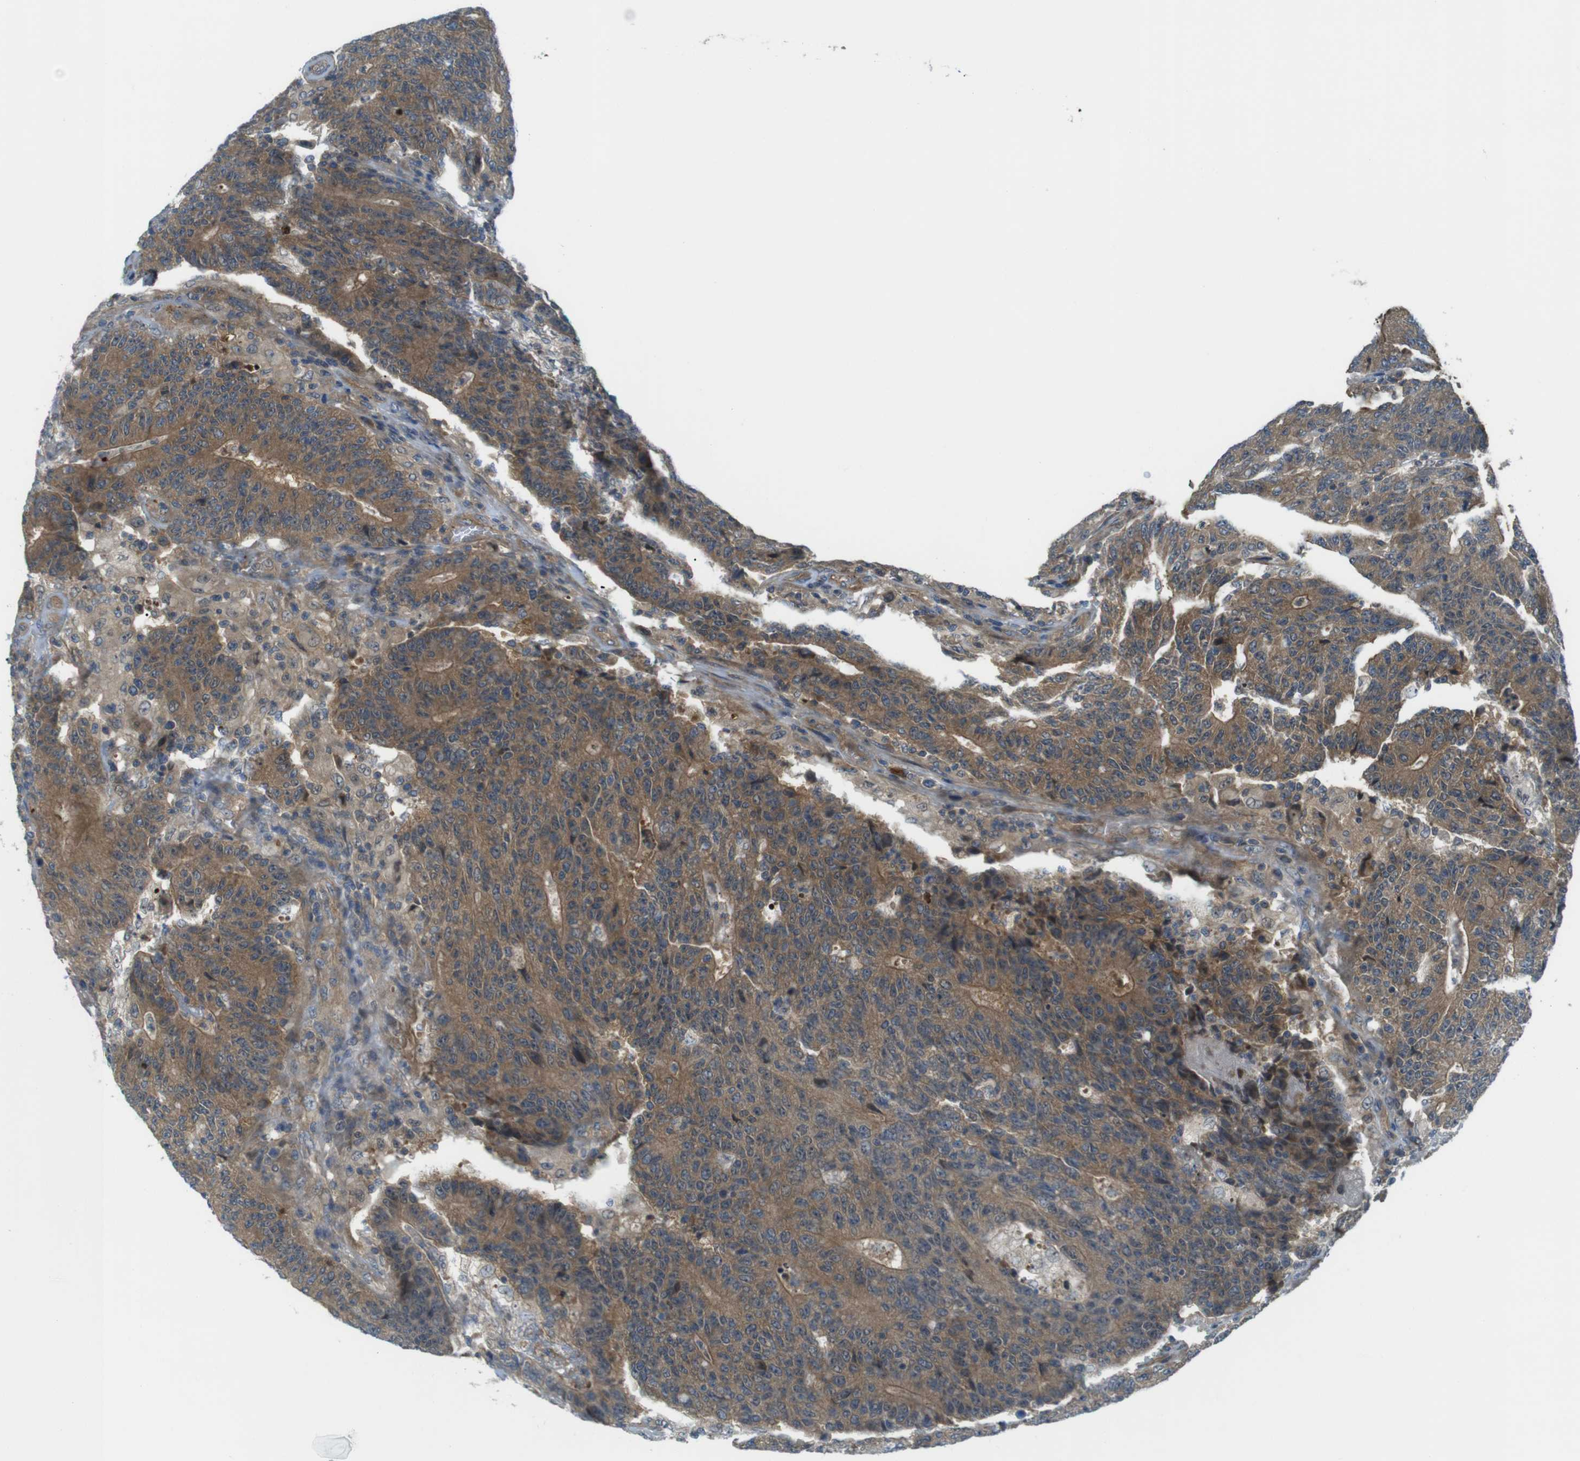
{"staining": {"intensity": "moderate", "quantity": ">75%", "location": "cytoplasmic/membranous"}, "tissue": "colorectal cancer", "cell_type": "Tumor cells", "image_type": "cancer", "snomed": [{"axis": "morphology", "description": "Normal tissue, NOS"}, {"axis": "morphology", "description": "Adenocarcinoma, NOS"}, {"axis": "topography", "description": "Colon"}], "caption": "Protein staining displays moderate cytoplasmic/membranous expression in about >75% of tumor cells in colorectal cancer.", "gene": "TSC1", "patient": {"sex": "female", "age": 75}}